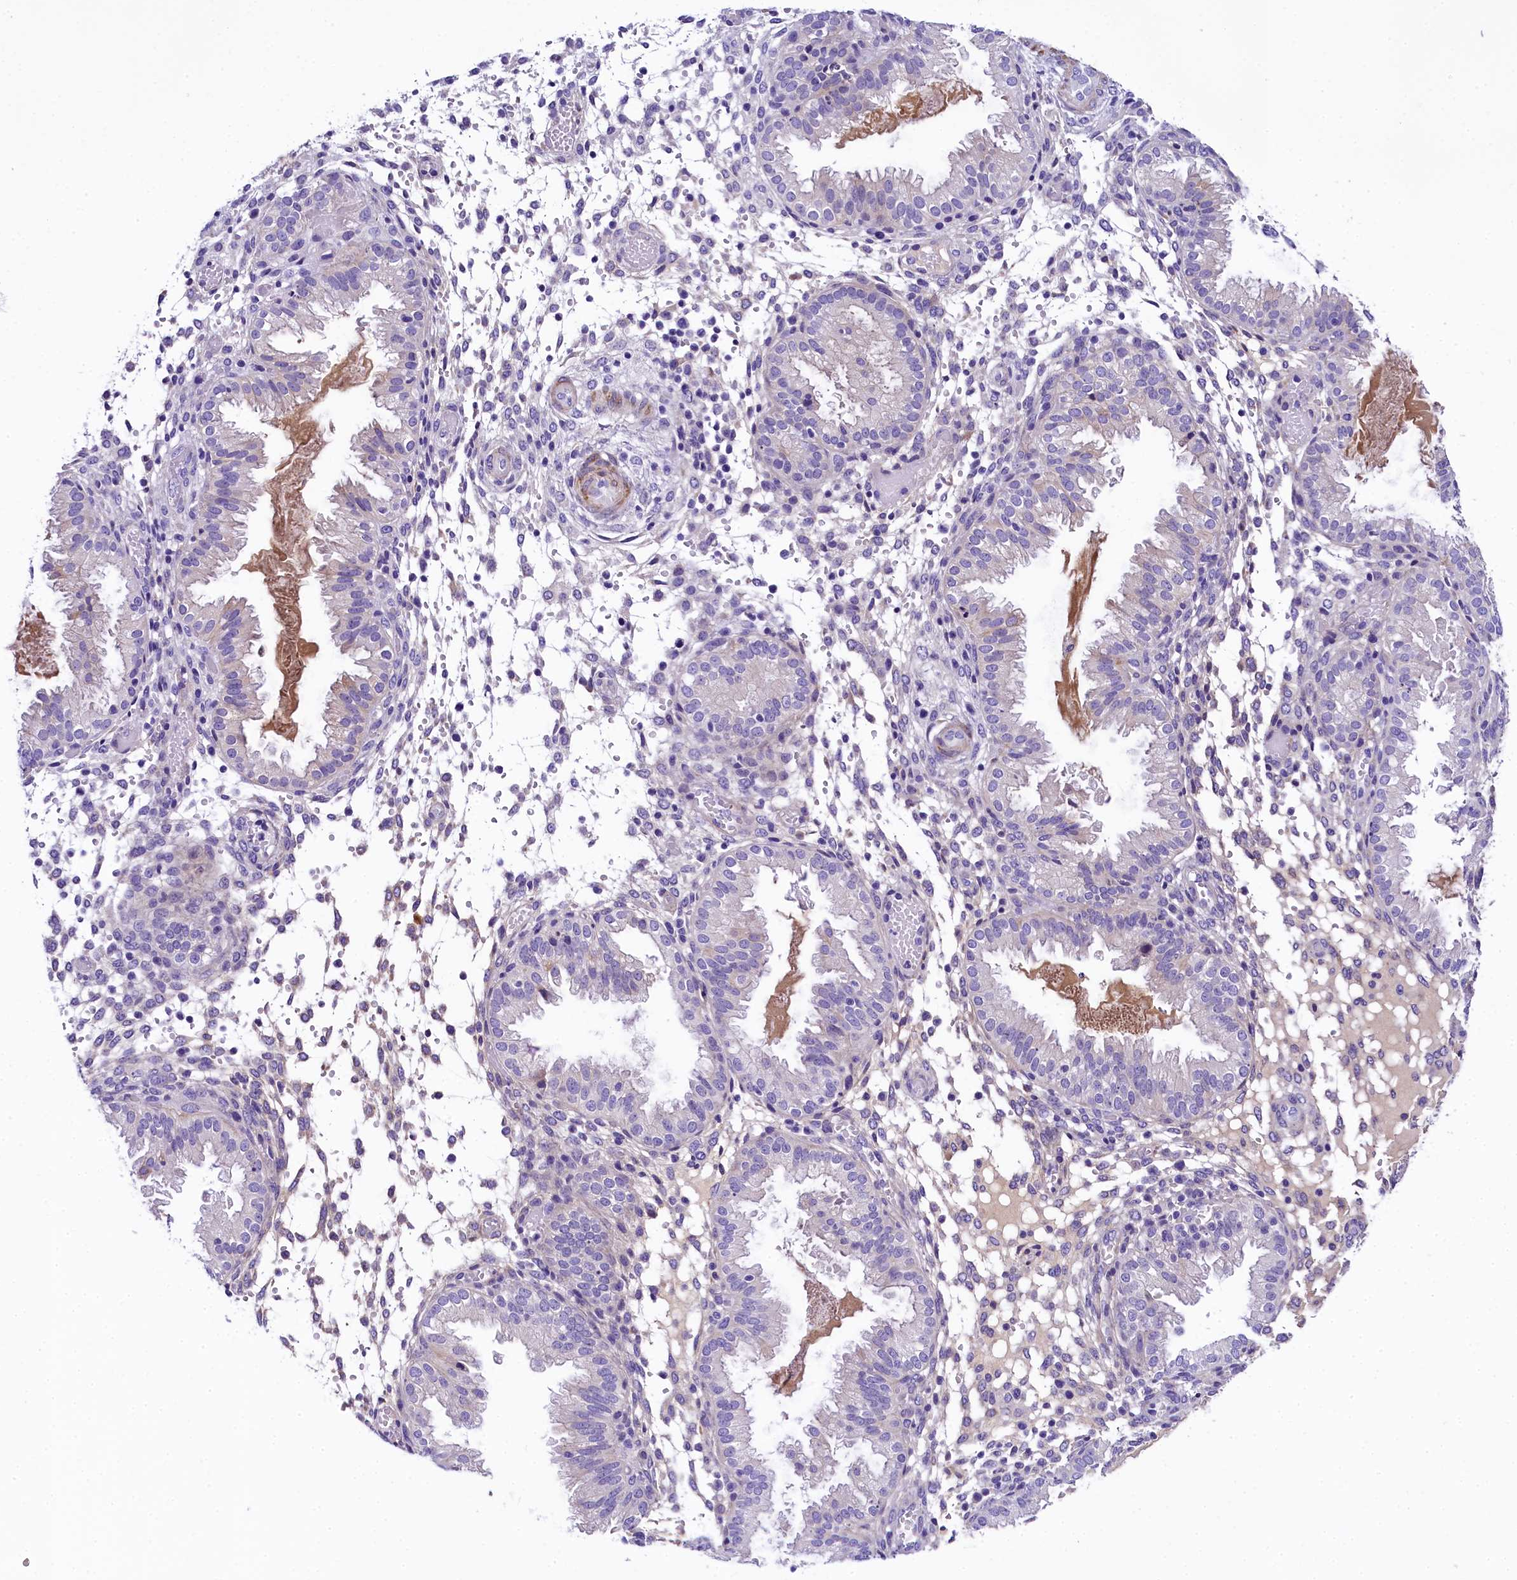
{"staining": {"intensity": "negative", "quantity": "none", "location": "none"}, "tissue": "endometrium", "cell_type": "Cells in endometrial stroma", "image_type": "normal", "snomed": [{"axis": "morphology", "description": "Normal tissue, NOS"}, {"axis": "topography", "description": "Endometrium"}], "caption": "DAB (3,3'-diaminobenzidine) immunohistochemical staining of normal human endometrium demonstrates no significant staining in cells in endometrial stroma.", "gene": "SOD3", "patient": {"sex": "female", "age": 33}}